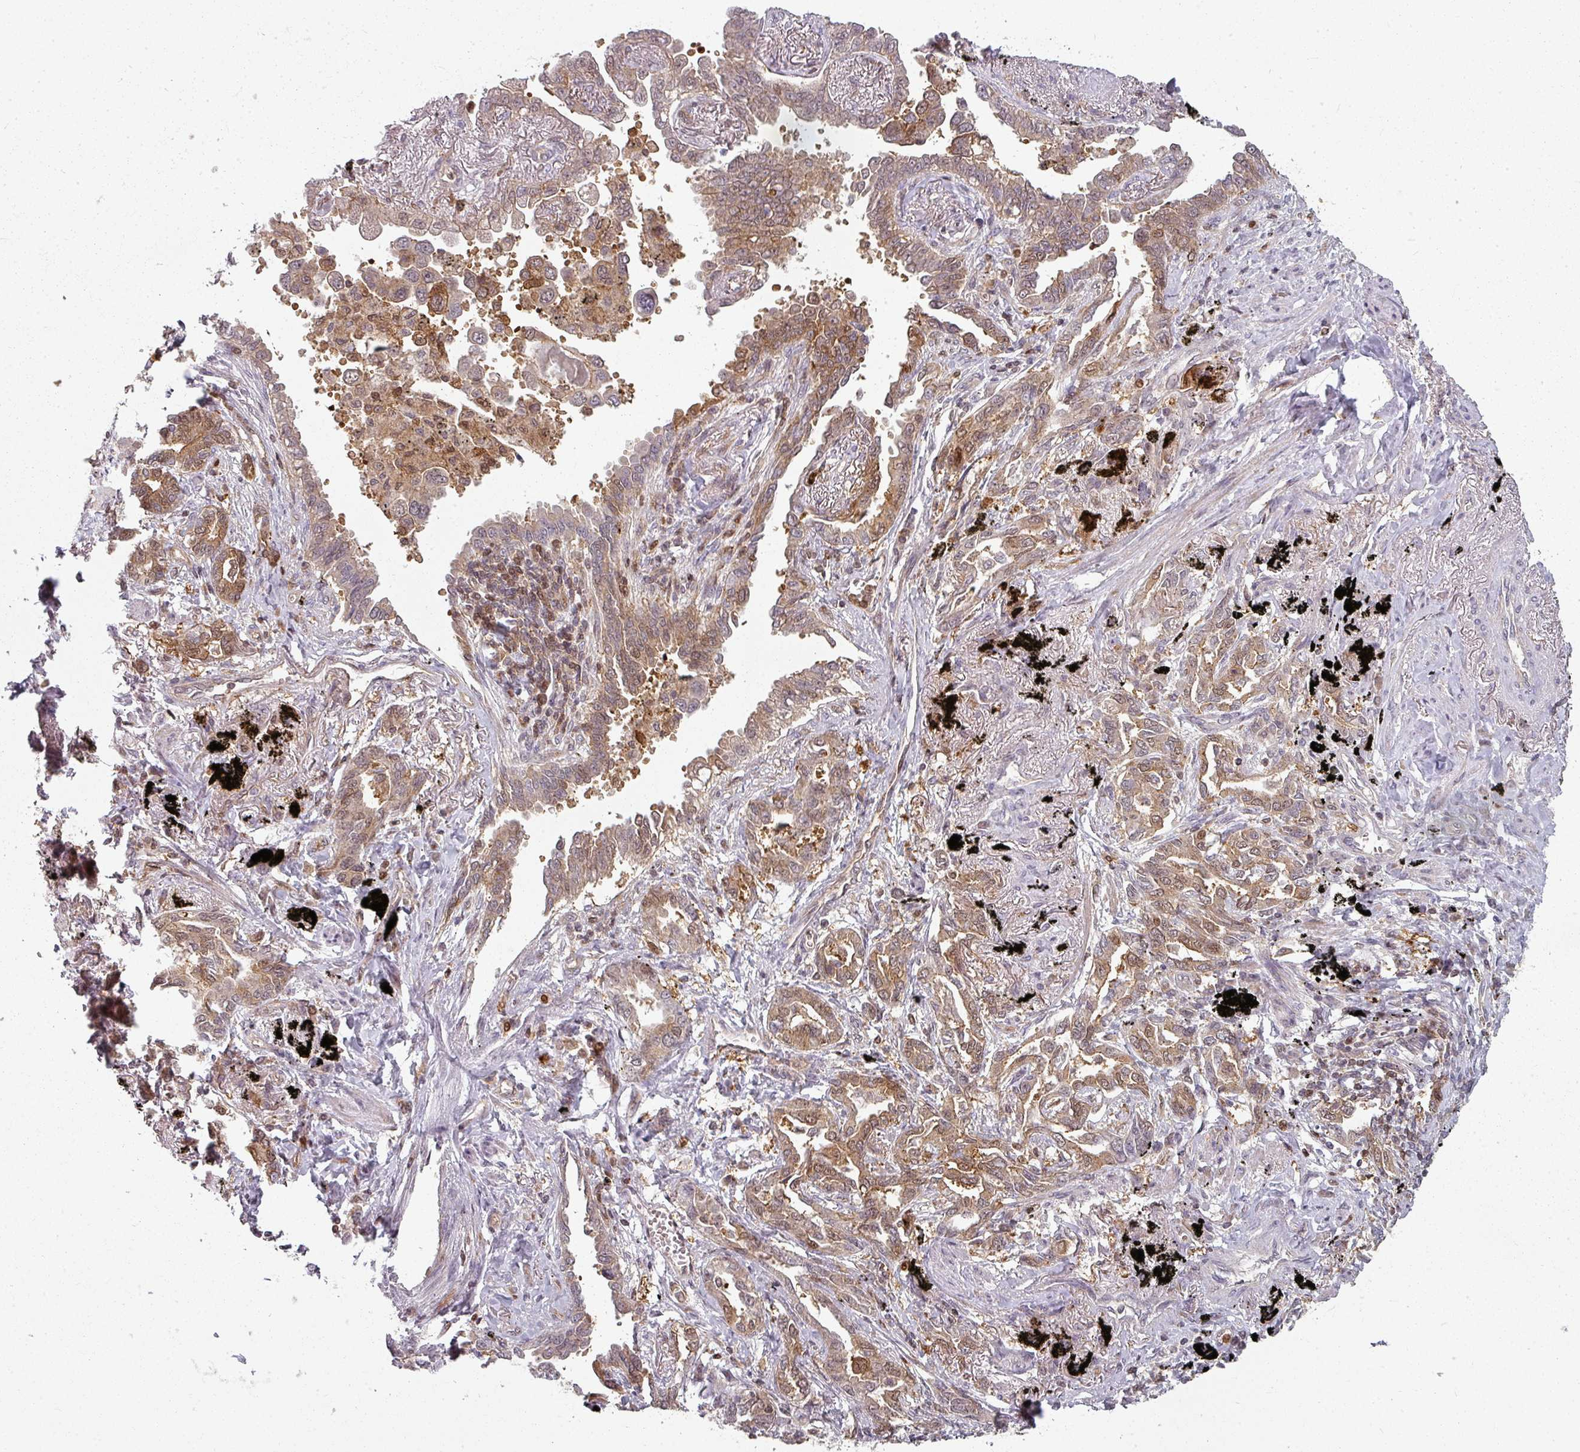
{"staining": {"intensity": "moderate", "quantity": "25%-75%", "location": "cytoplasmic/membranous"}, "tissue": "lung cancer", "cell_type": "Tumor cells", "image_type": "cancer", "snomed": [{"axis": "morphology", "description": "Adenocarcinoma, NOS"}, {"axis": "topography", "description": "Lung"}], "caption": "This is a micrograph of immunohistochemistry (IHC) staining of lung adenocarcinoma, which shows moderate expression in the cytoplasmic/membranous of tumor cells.", "gene": "CLIC1", "patient": {"sex": "male", "age": 67}}